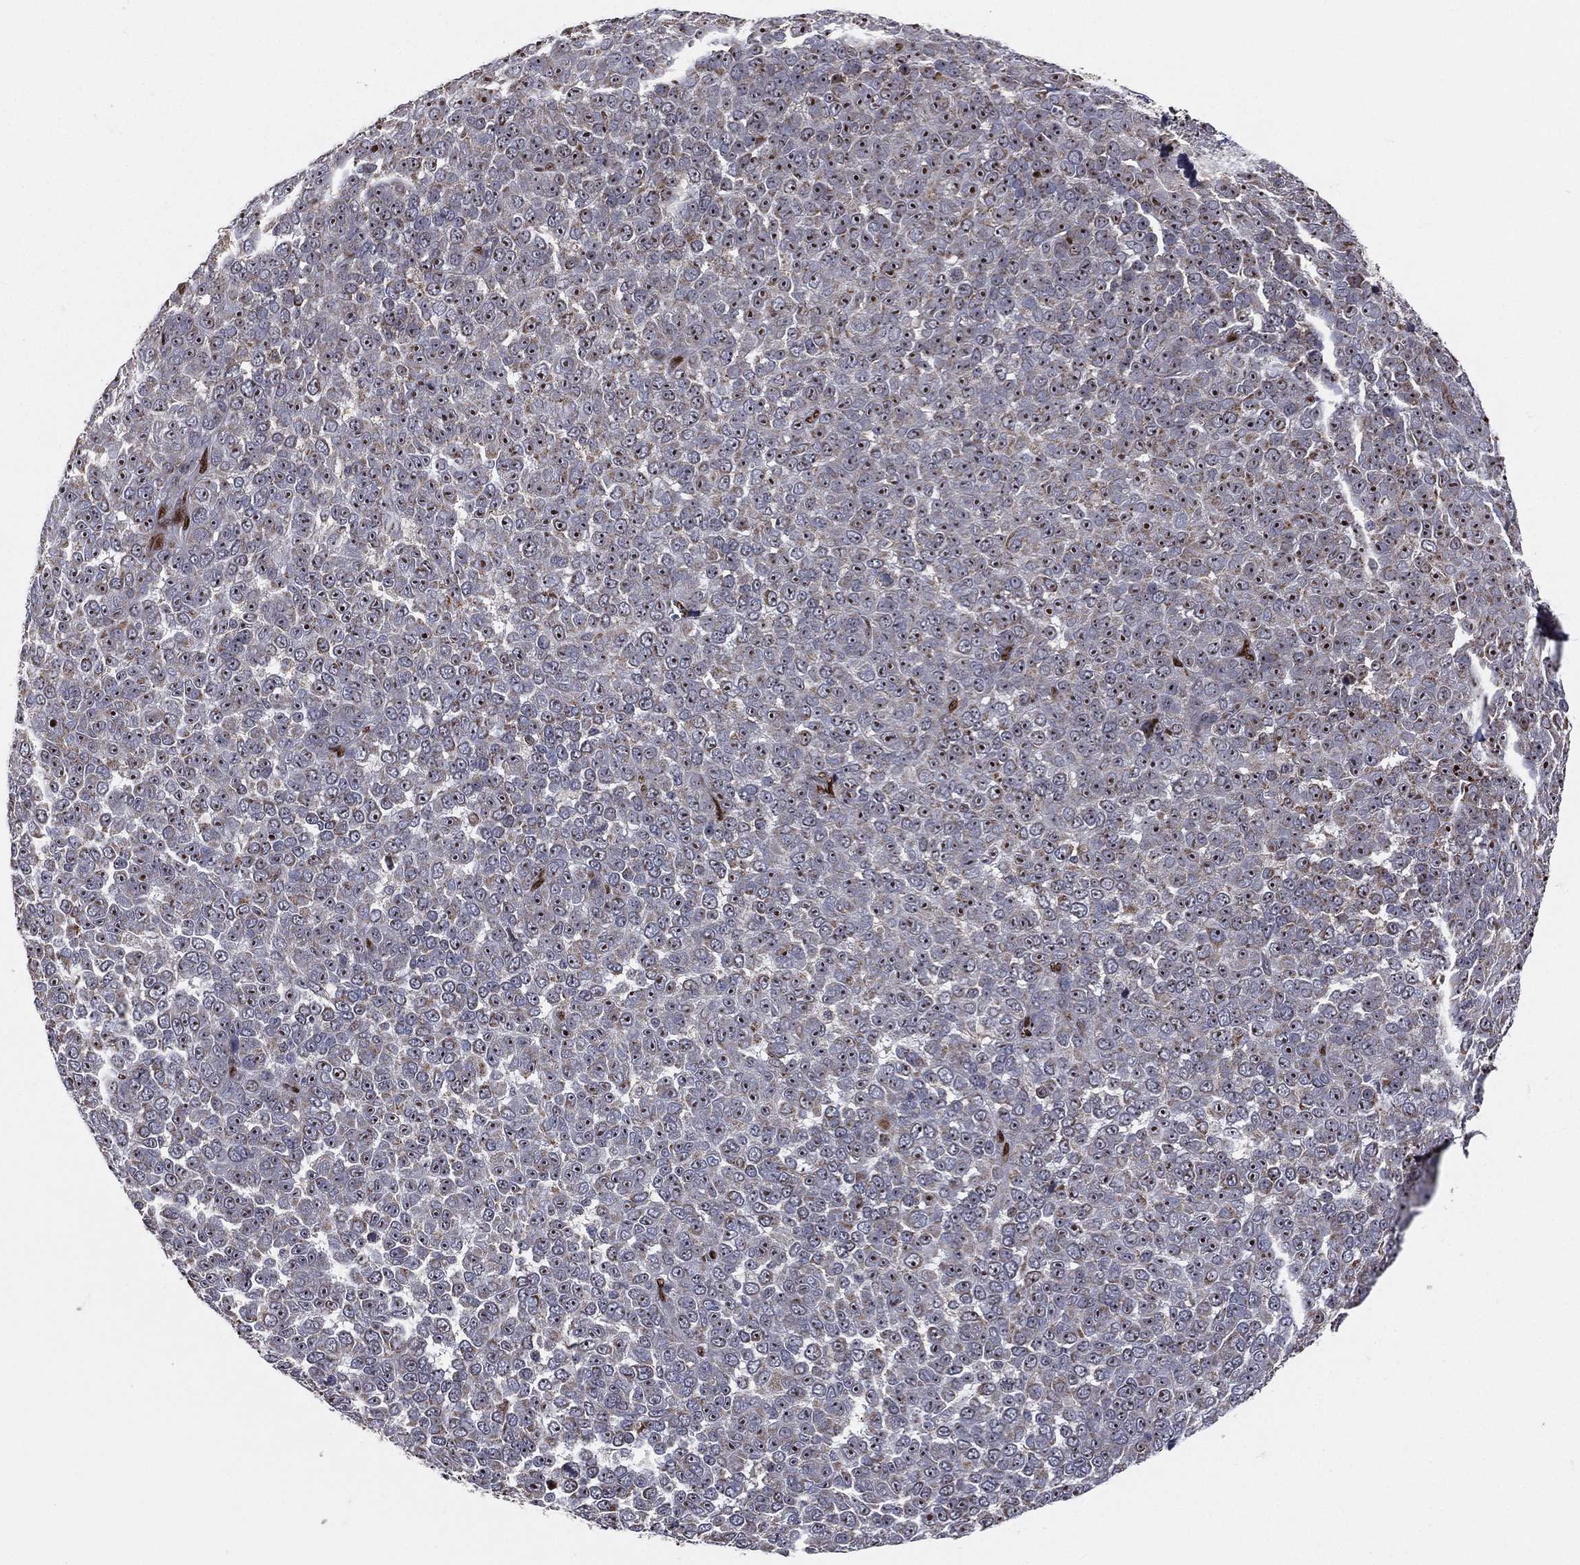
{"staining": {"intensity": "moderate", "quantity": "25%-75%", "location": "nuclear"}, "tissue": "melanoma", "cell_type": "Tumor cells", "image_type": "cancer", "snomed": [{"axis": "morphology", "description": "Malignant melanoma, NOS"}, {"axis": "topography", "description": "Skin"}], "caption": "DAB (3,3'-diaminobenzidine) immunohistochemical staining of melanoma shows moderate nuclear protein staining in approximately 25%-75% of tumor cells. Using DAB (brown) and hematoxylin (blue) stains, captured at high magnification using brightfield microscopy.", "gene": "ZEB1", "patient": {"sex": "female", "age": 95}}